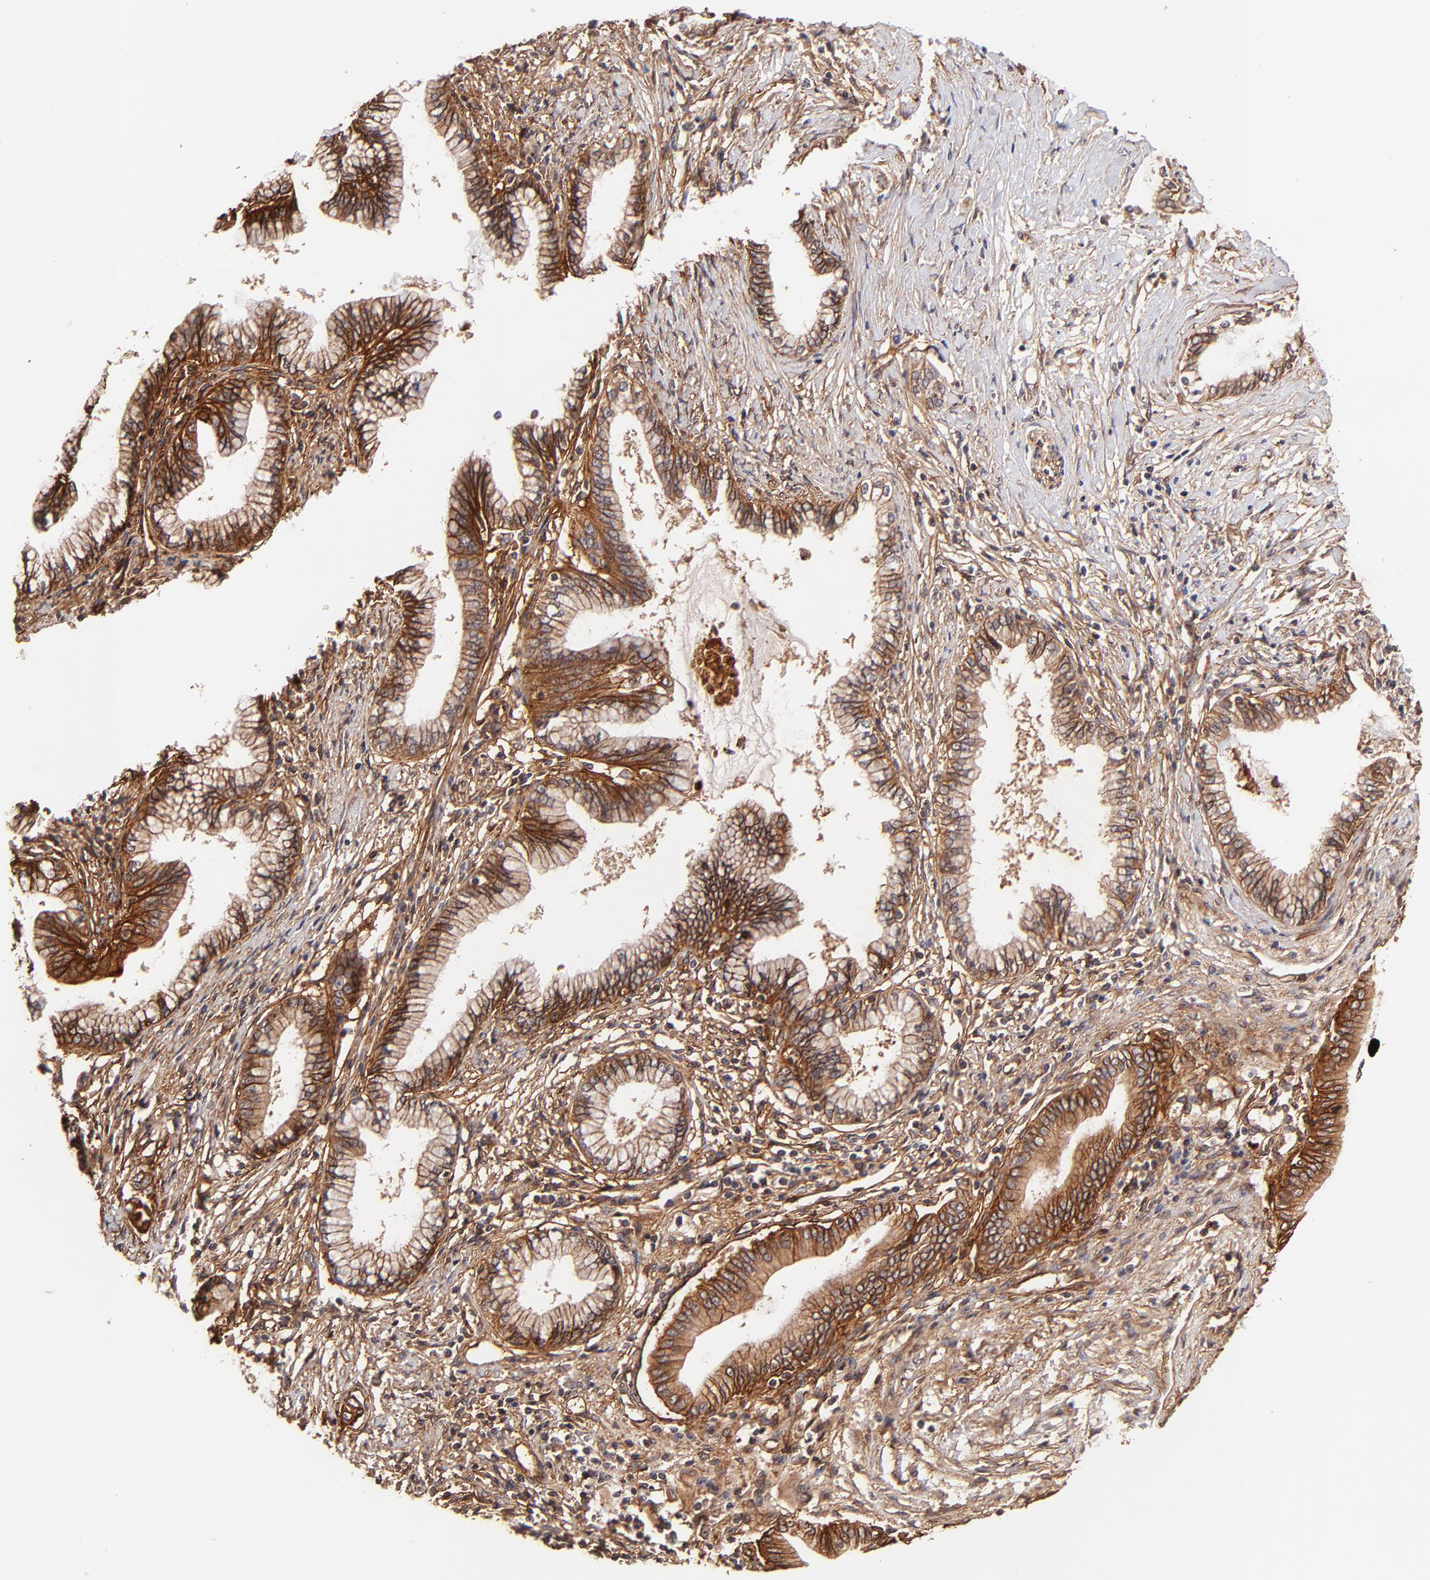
{"staining": {"intensity": "moderate", "quantity": ">75%", "location": "cytoplasmic/membranous"}, "tissue": "pancreatic cancer", "cell_type": "Tumor cells", "image_type": "cancer", "snomed": [{"axis": "morphology", "description": "Adenocarcinoma, NOS"}, {"axis": "topography", "description": "Pancreas"}], "caption": "DAB (3,3'-diaminobenzidine) immunohistochemical staining of pancreatic cancer reveals moderate cytoplasmic/membranous protein staining in about >75% of tumor cells.", "gene": "ITGB1", "patient": {"sex": "female", "age": 64}}